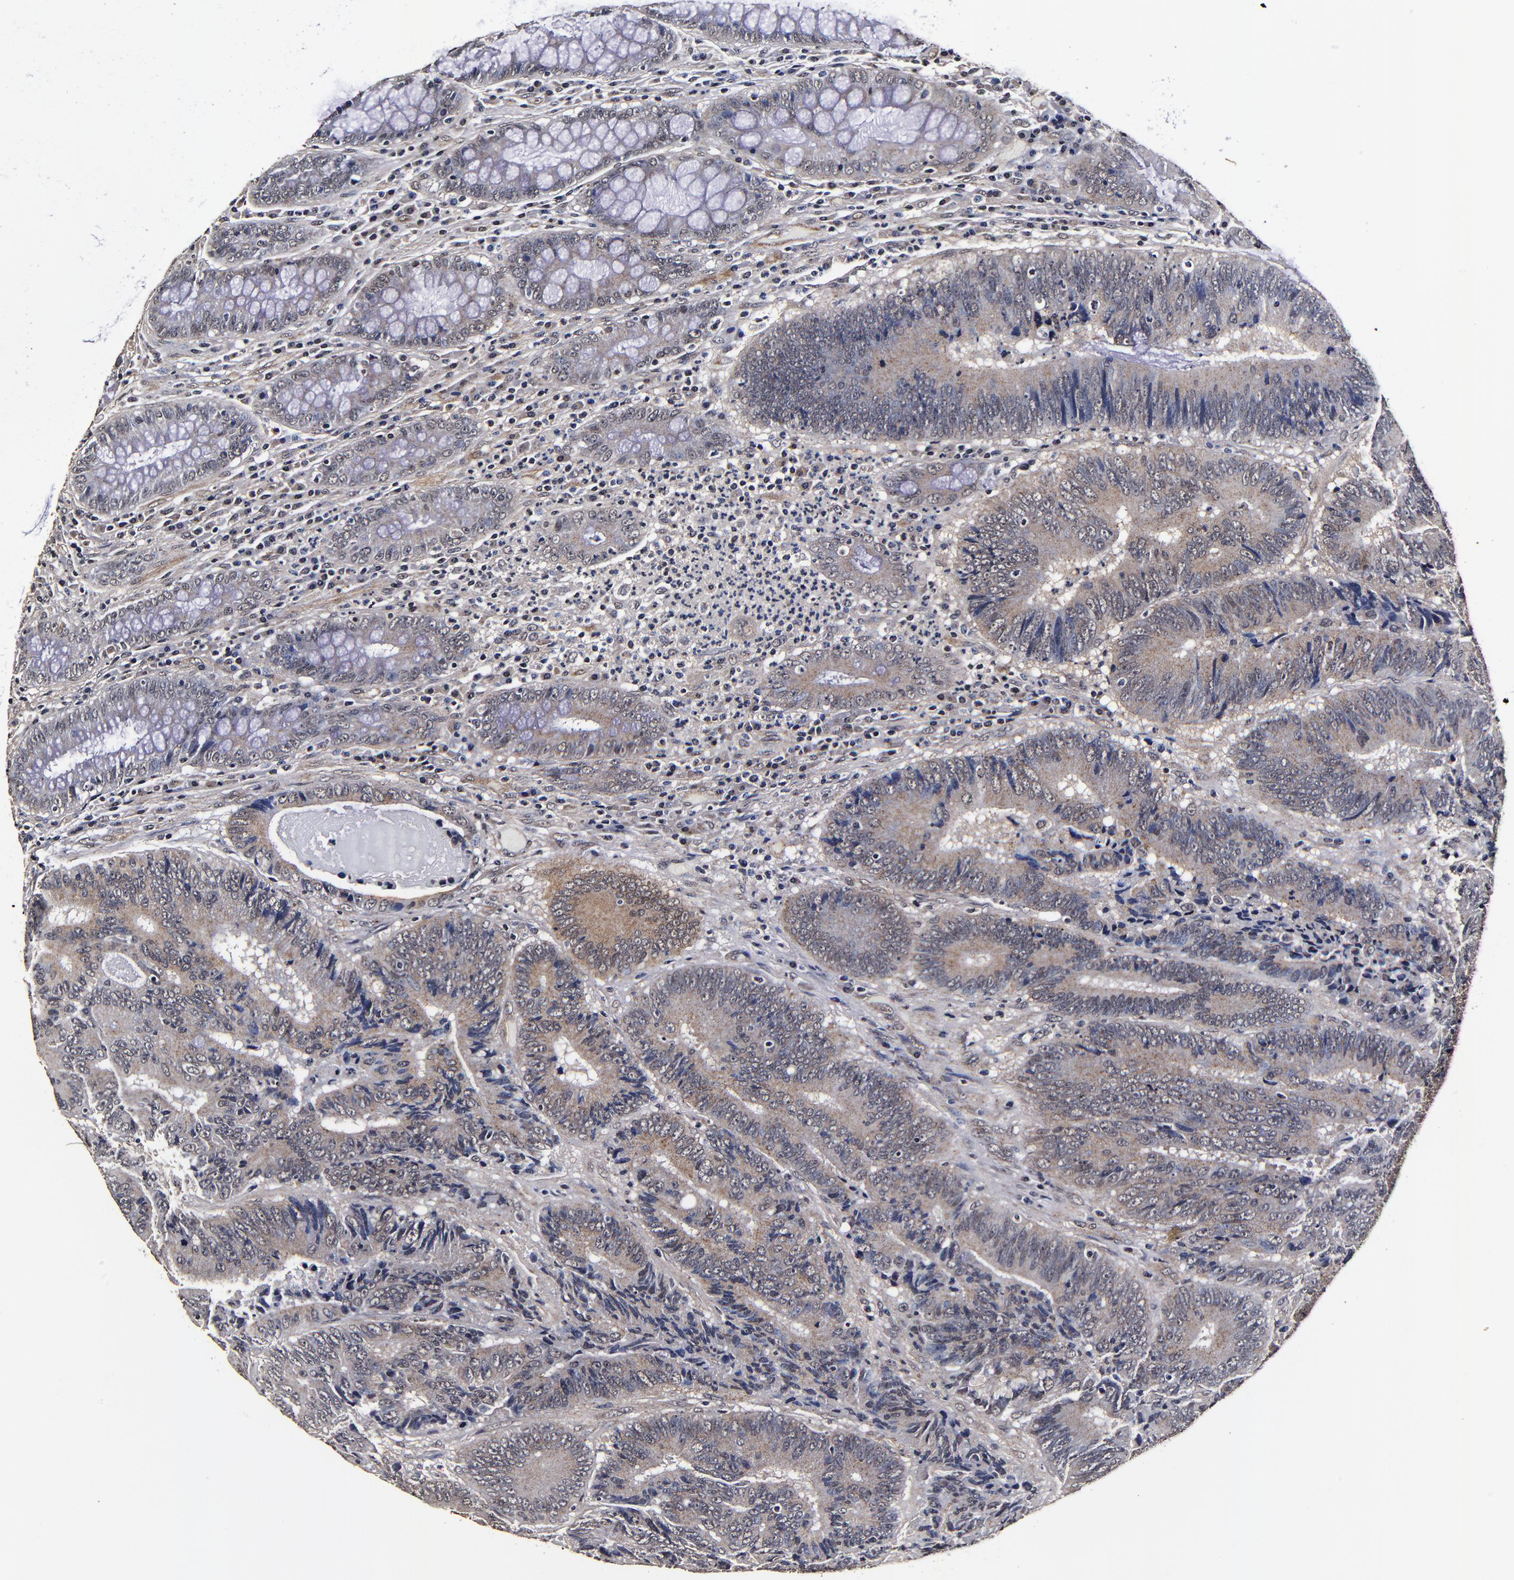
{"staining": {"intensity": "moderate", "quantity": "25%-75%", "location": "cytoplasmic/membranous"}, "tissue": "colorectal cancer", "cell_type": "Tumor cells", "image_type": "cancer", "snomed": [{"axis": "morphology", "description": "Normal tissue, NOS"}, {"axis": "morphology", "description": "Adenocarcinoma, NOS"}, {"axis": "topography", "description": "Colon"}], "caption": "Moderate cytoplasmic/membranous staining is present in approximately 25%-75% of tumor cells in colorectal adenocarcinoma.", "gene": "MMP15", "patient": {"sex": "female", "age": 78}}